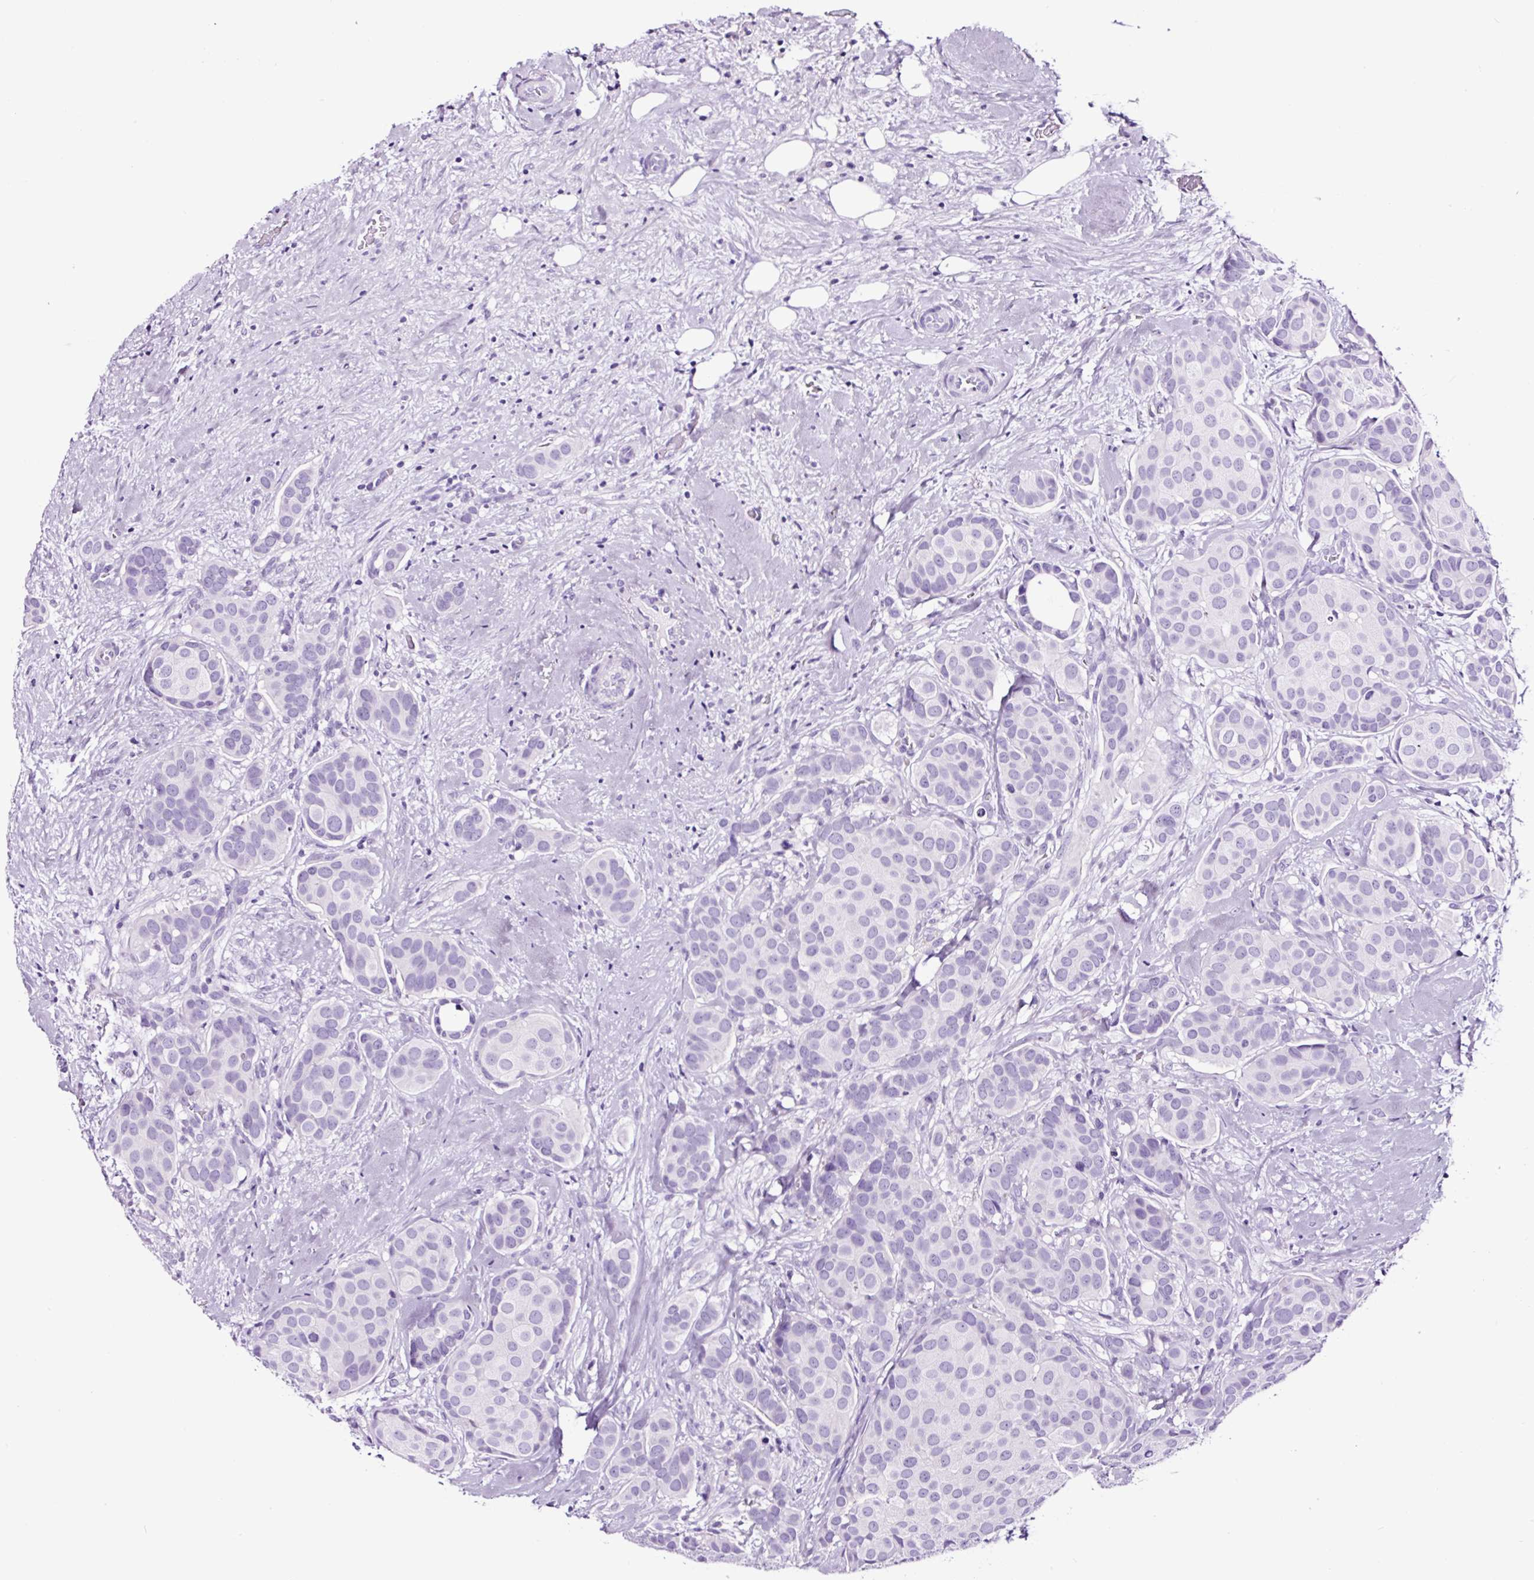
{"staining": {"intensity": "negative", "quantity": "none", "location": "none"}, "tissue": "breast cancer", "cell_type": "Tumor cells", "image_type": "cancer", "snomed": [{"axis": "morphology", "description": "Duct carcinoma"}, {"axis": "topography", "description": "Breast"}], "caption": "Tumor cells are negative for protein expression in human breast infiltrating ductal carcinoma.", "gene": "FBXL7", "patient": {"sex": "female", "age": 70}}